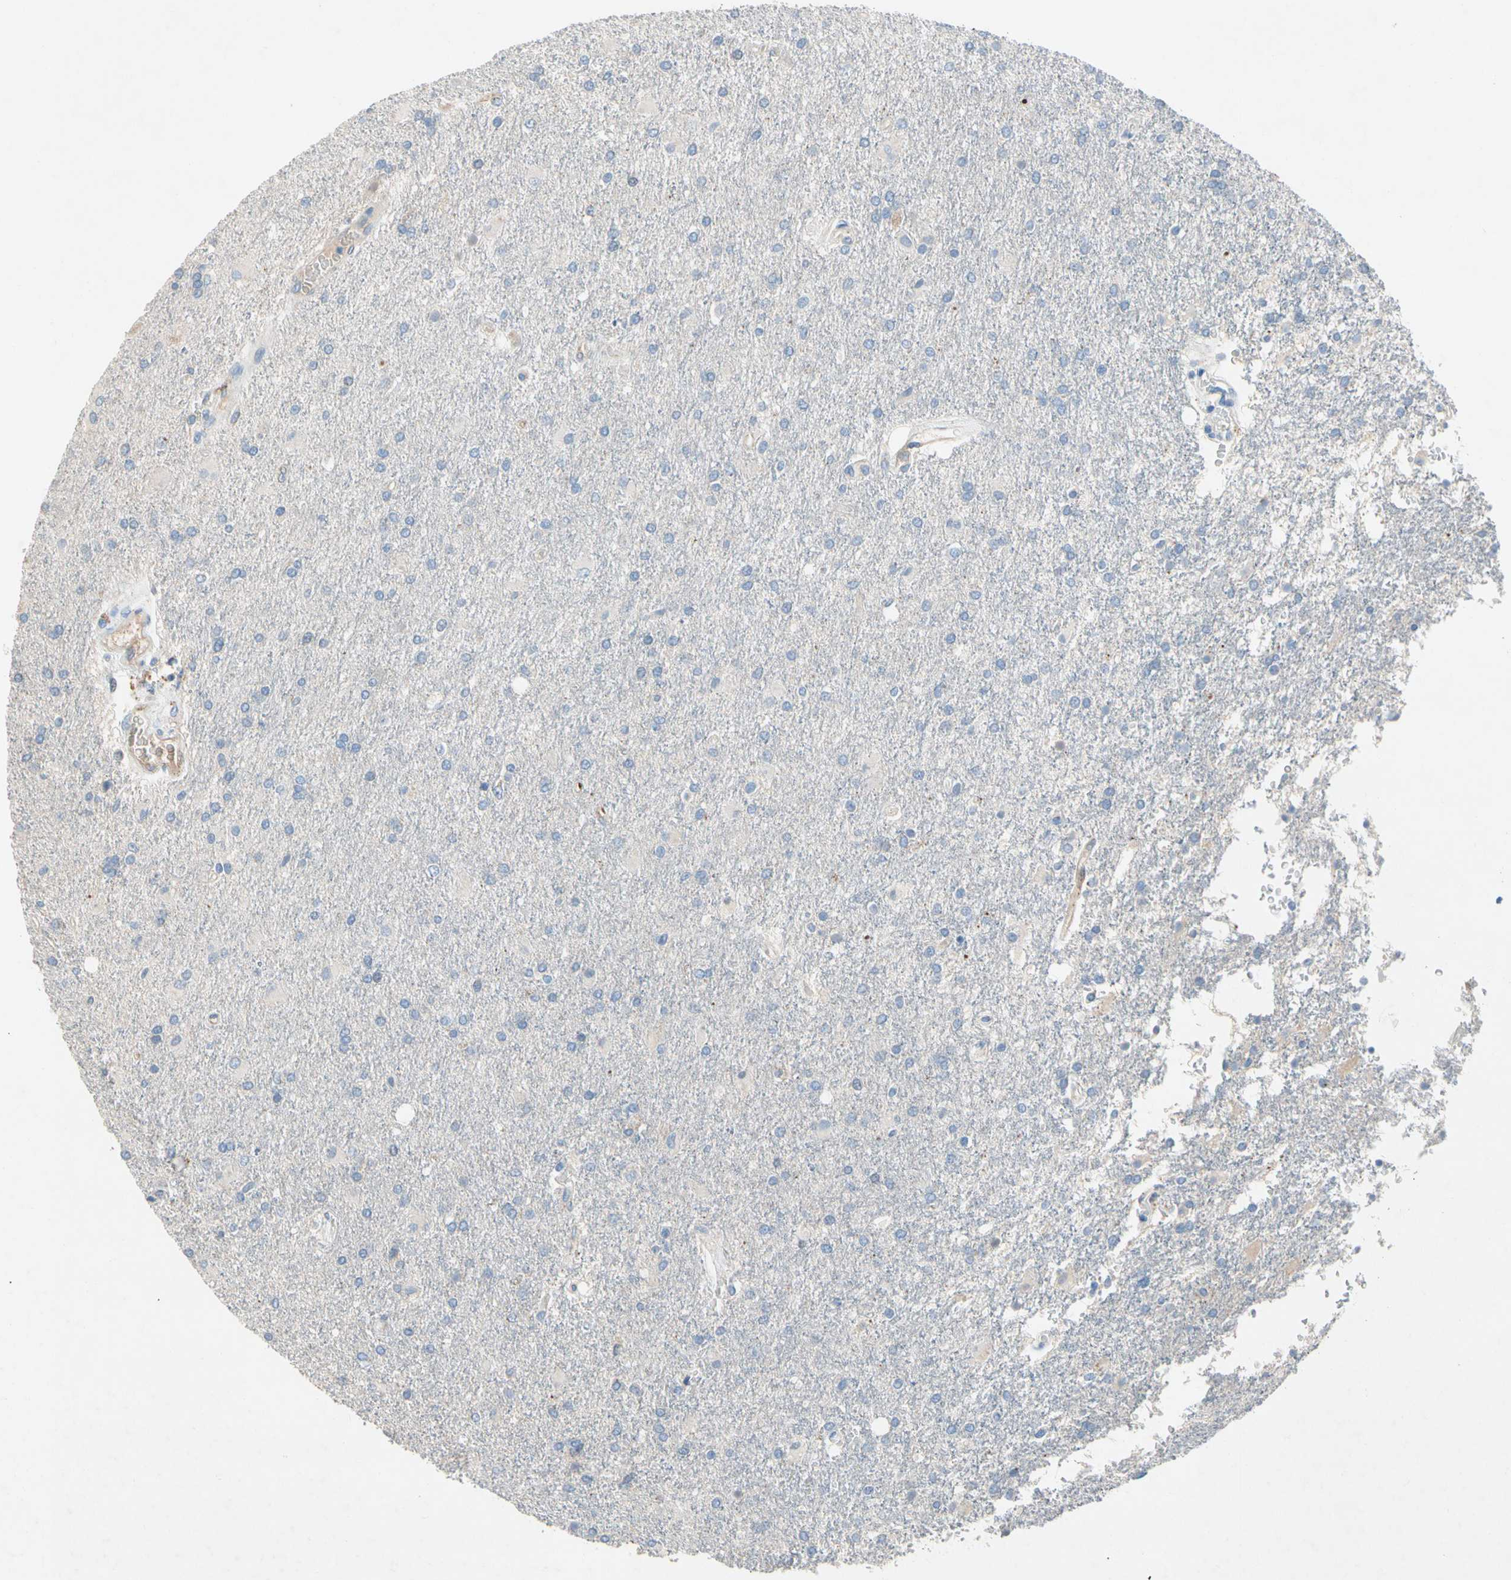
{"staining": {"intensity": "negative", "quantity": "none", "location": "none"}, "tissue": "glioma", "cell_type": "Tumor cells", "image_type": "cancer", "snomed": [{"axis": "morphology", "description": "Glioma, malignant, High grade"}, {"axis": "topography", "description": "Brain"}], "caption": "High magnification brightfield microscopy of malignant glioma (high-grade) stained with DAB (3,3'-diaminobenzidine) (brown) and counterstained with hematoxylin (blue): tumor cells show no significant expression.", "gene": "NDFIP2", "patient": {"sex": "male", "age": 71}}